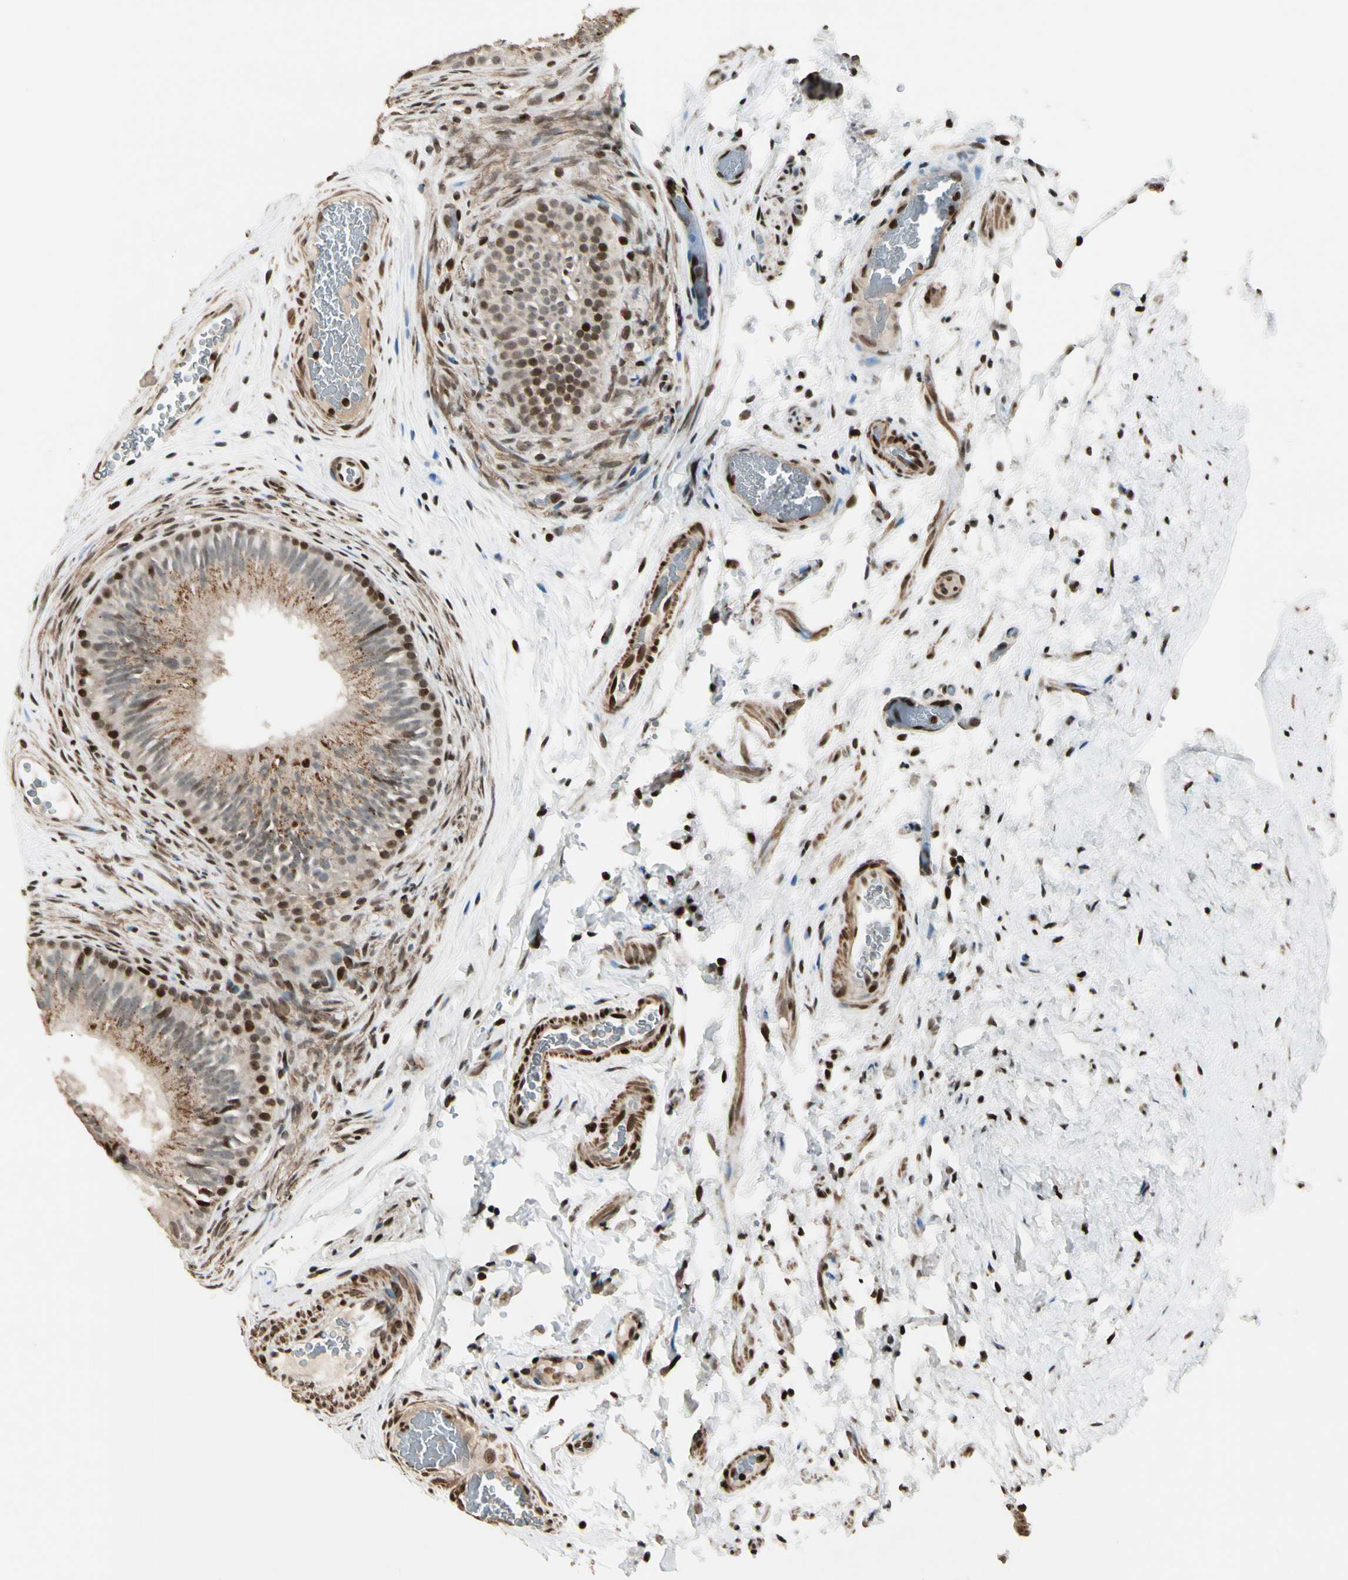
{"staining": {"intensity": "moderate", "quantity": "25%-75%", "location": "cytoplasmic/membranous,nuclear"}, "tissue": "epididymis", "cell_type": "Glandular cells", "image_type": "normal", "snomed": [{"axis": "morphology", "description": "Normal tissue, NOS"}, {"axis": "topography", "description": "Epididymis"}], "caption": "Protein analysis of normal epididymis demonstrates moderate cytoplasmic/membranous,nuclear expression in approximately 25%-75% of glandular cells. (DAB IHC, brown staining for protein, blue staining for nuclei).", "gene": "TSHZ3", "patient": {"sex": "male", "age": 36}}